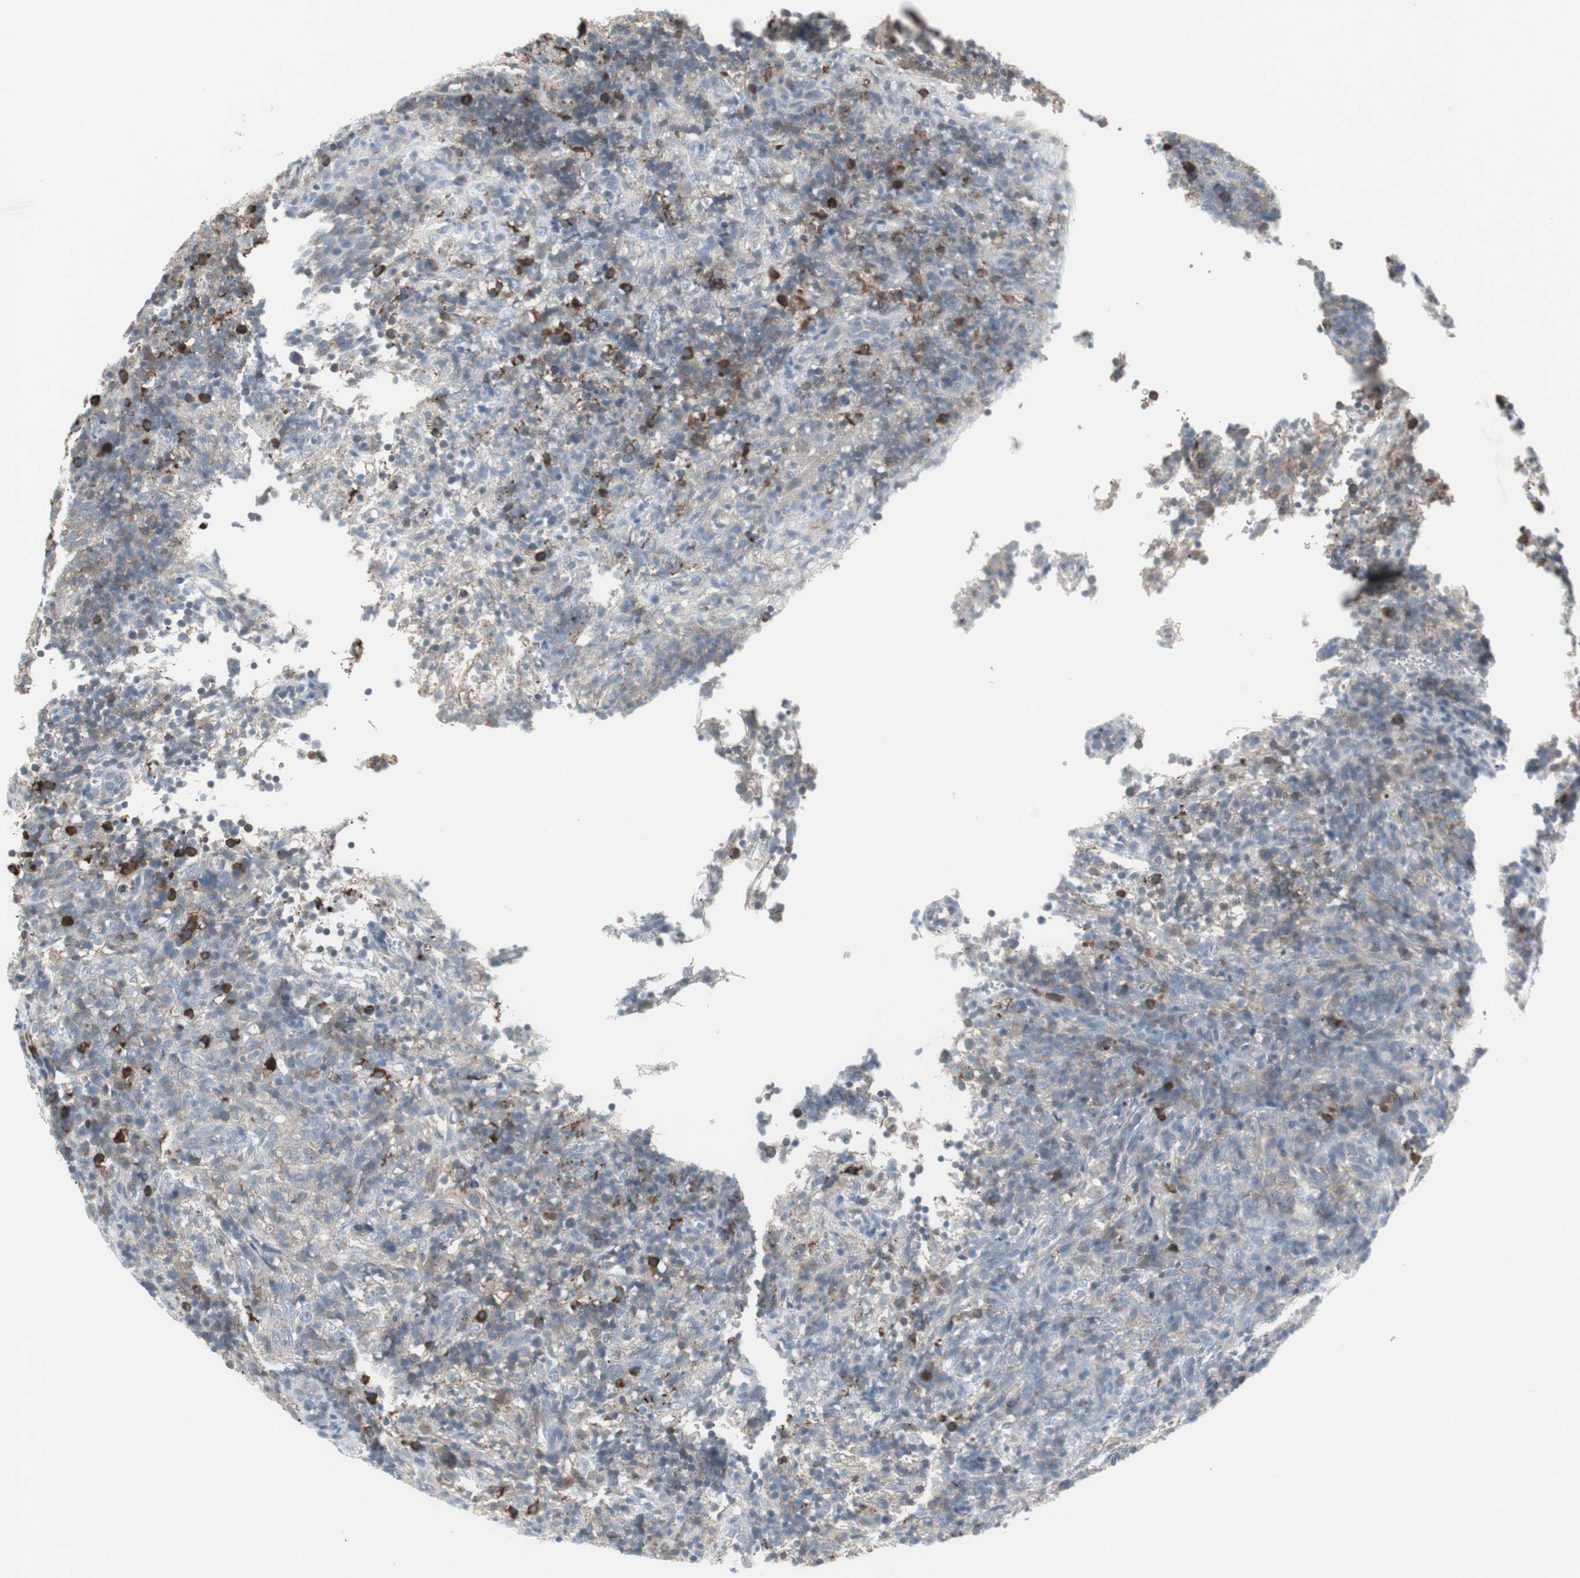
{"staining": {"intensity": "weak", "quantity": "<25%", "location": "cytoplasmic/membranous"}, "tissue": "lymphoma", "cell_type": "Tumor cells", "image_type": "cancer", "snomed": [{"axis": "morphology", "description": "Malignant lymphoma, non-Hodgkin's type, High grade"}, {"axis": "topography", "description": "Lymph node"}], "caption": "A photomicrograph of human malignant lymphoma, non-Hodgkin's type (high-grade) is negative for staining in tumor cells. (IHC, brightfield microscopy, high magnification).", "gene": "ZSCAN32", "patient": {"sex": "female", "age": 76}}